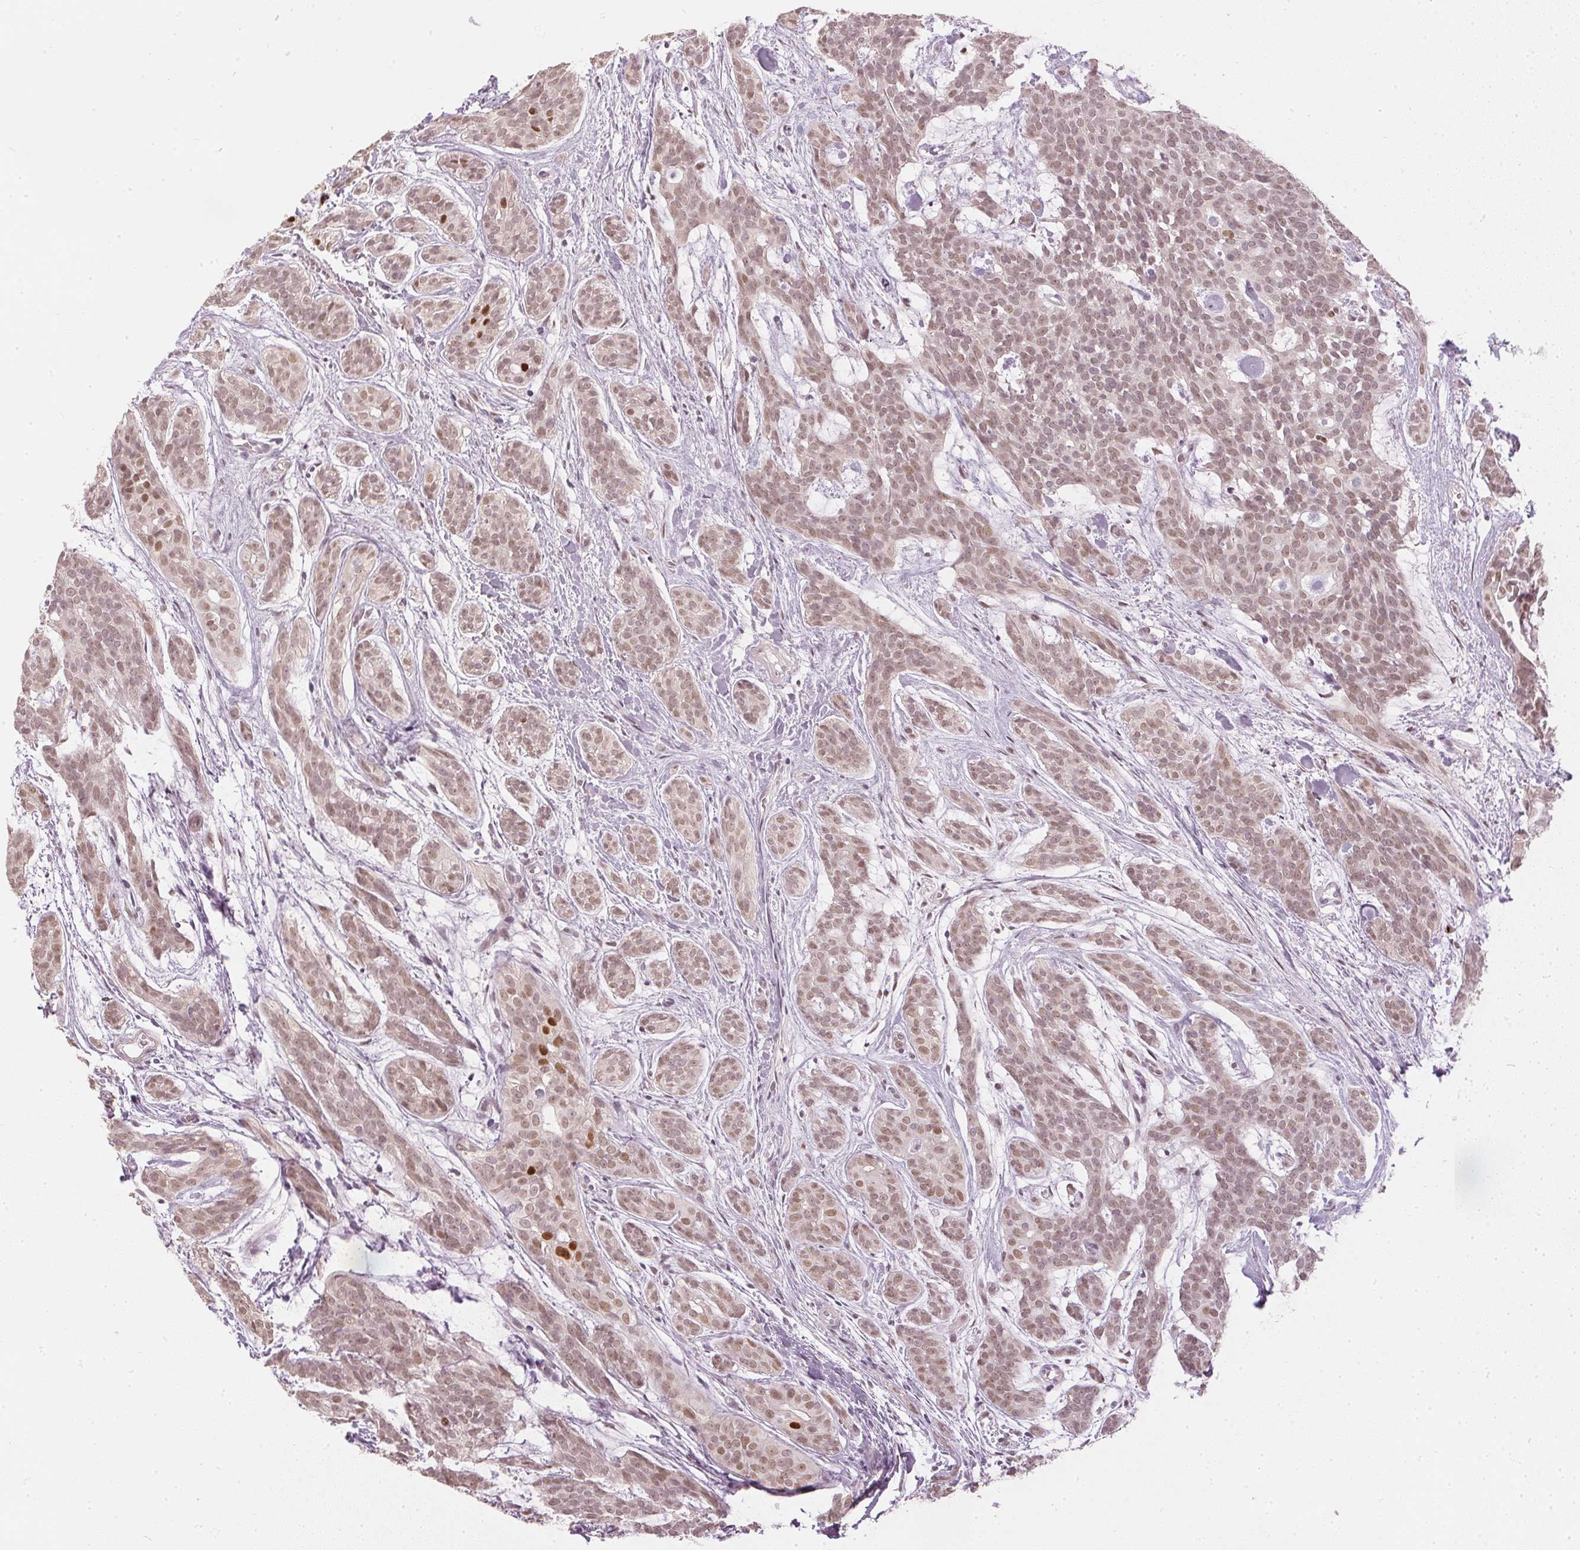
{"staining": {"intensity": "moderate", "quantity": "25%-75%", "location": "nuclear"}, "tissue": "head and neck cancer", "cell_type": "Tumor cells", "image_type": "cancer", "snomed": [{"axis": "morphology", "description": "Adenocarcinoma, NOS"}, {"axis": "topography", "description": "Head-Neck"}], "caption": "An immunohistochemistry micrograph of neoplastic tissue is shown. Protein staining in brown shows moderate nuclear positivity in head and neck adenocarcinoma within tumor cells.", "gene": "SLC39A3", "patient": {"sex": "male", "age": 66}}